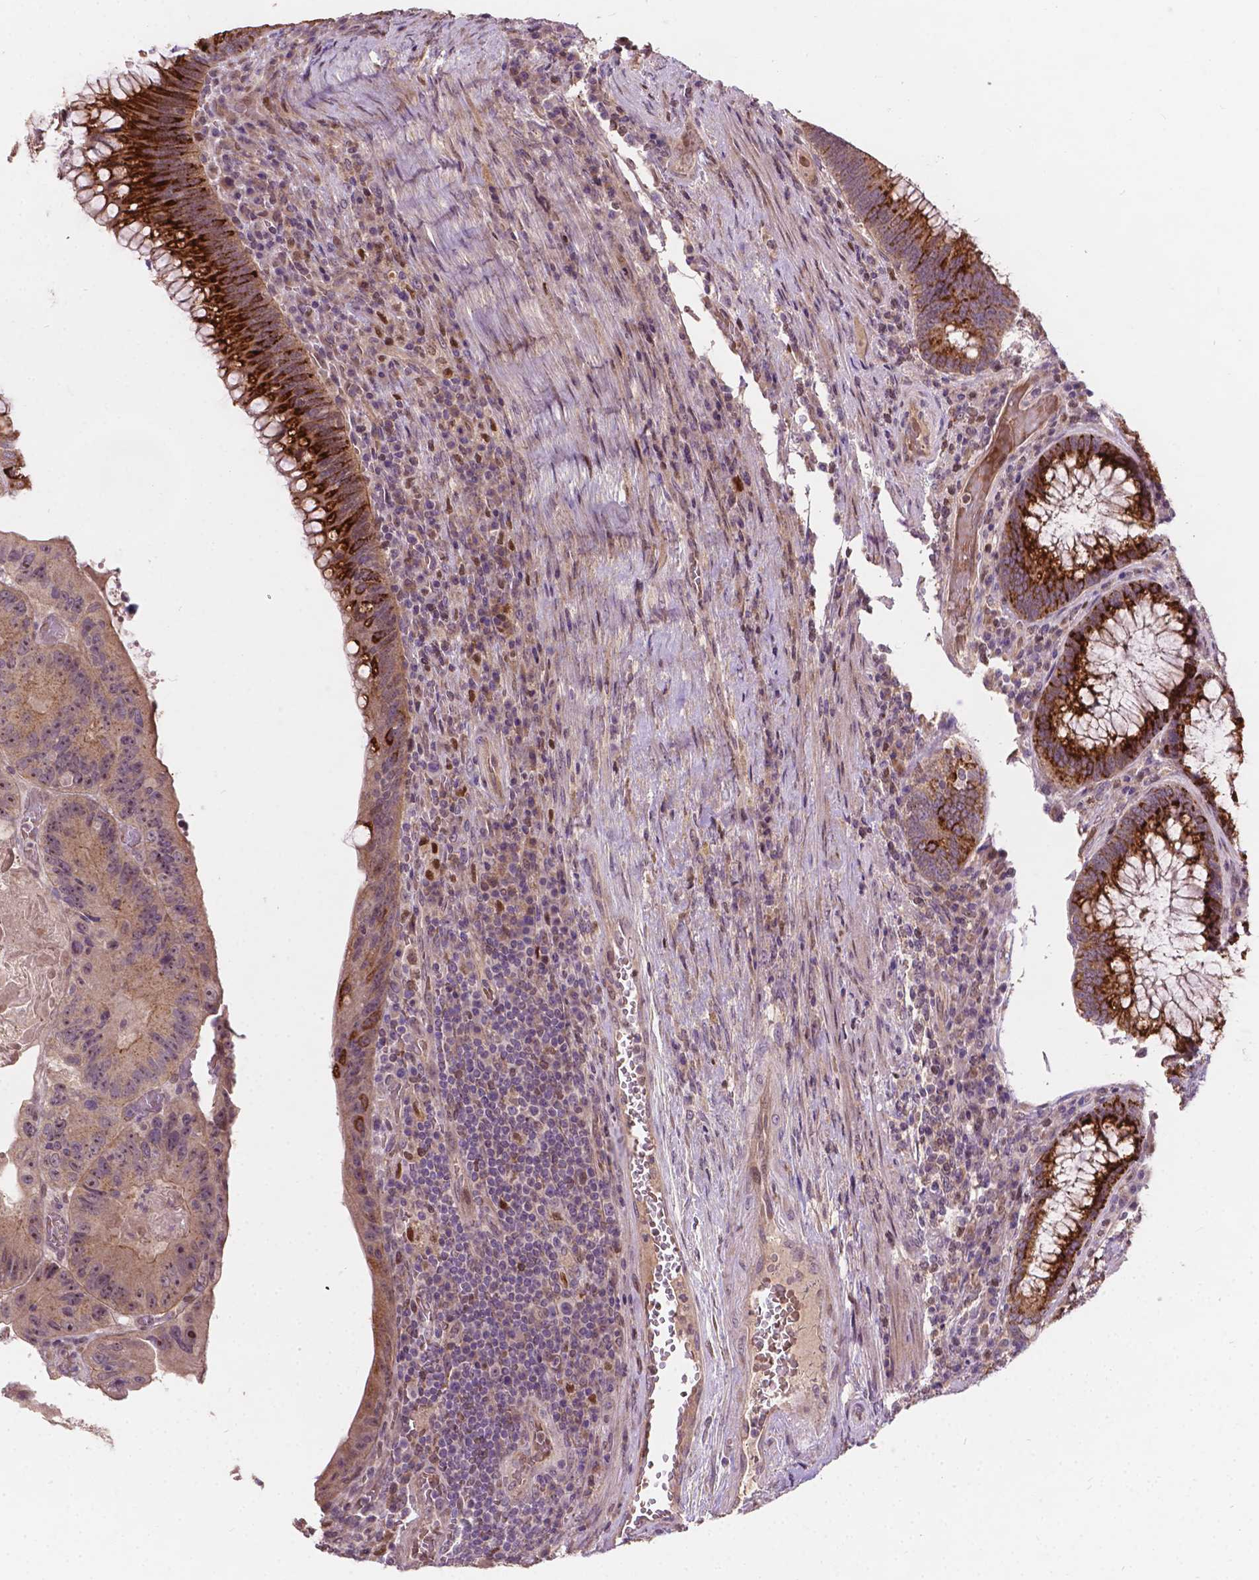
{"staining": {"intensity": "moderate", "quantity": "25%-75%", "location": "cytoplasmic/membranous,nuclear"}, "tissue": "colorectal cancer", "cell_type": "Tumor cells", "image_type": "cancer", "snomed": [{"axis": "morphology", "description": "Adenocarcinoma, NOS"}, {"axis": "topography", "description": "Colon"}], "caption": "This is a histology image of immunohistochemistry (IHC) staining of colorectal adenocarcinoma, which shows moderate expression in the cytoplasmic/membranous and nuclear of tumor cells.", "gene": "DUSP16", "patient": {"sex": "female", "age": 86}}